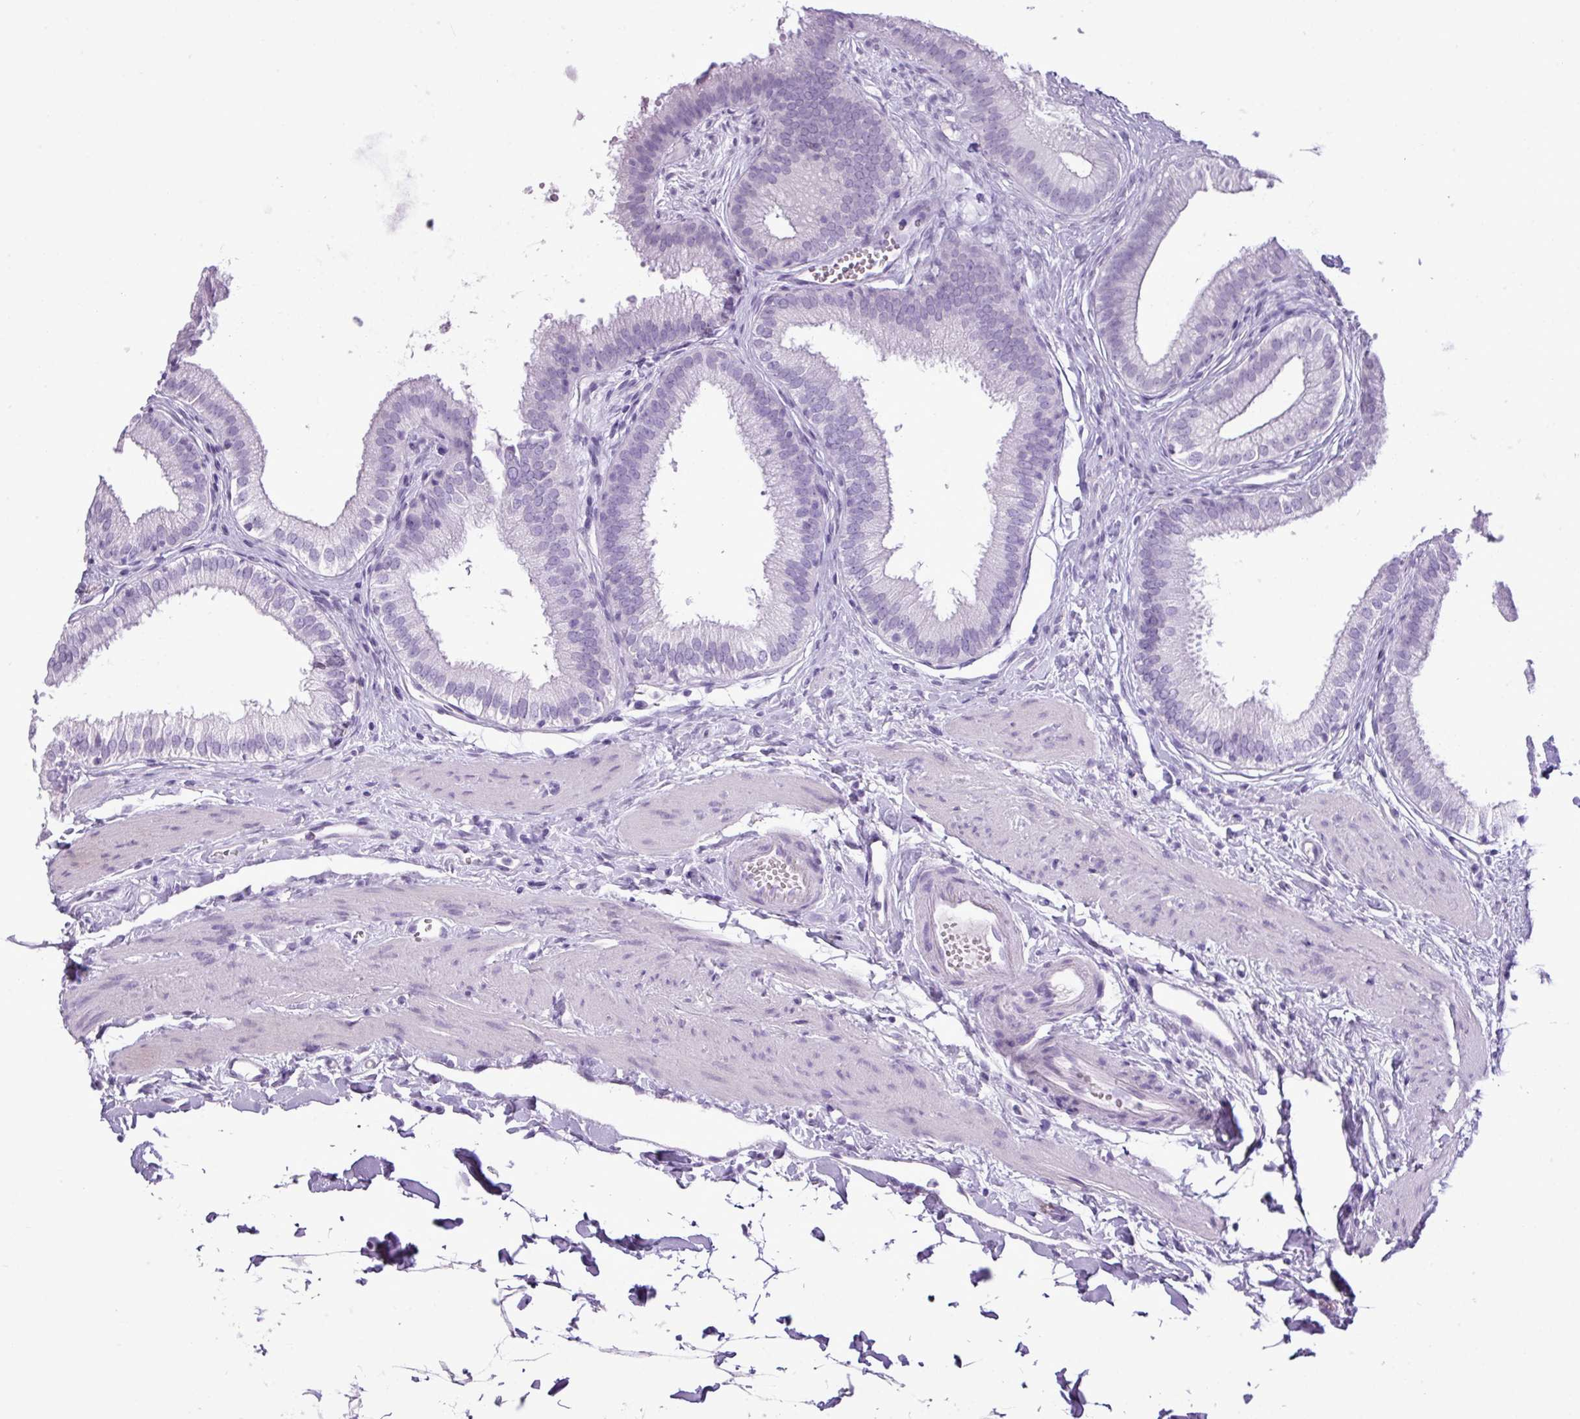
{"staining": {"intensity": "negative", "quantity": "none", "location": "none"}, "tissue": "gallbladder", "cell_type": "Glandular cells", "image_type": "normal", "snomed": [{"axis": "morphology", "description": "Normal tissue, NOS"}, {"axis": "topography", "description": "Gallbladder"}], "caption": "Immunohistochemical staining of normal human gallbladder demonstrates no significant positivity in glandular cells.", "gene": "RBMXL2", "patient": {"sex": "female", "age": 54}}